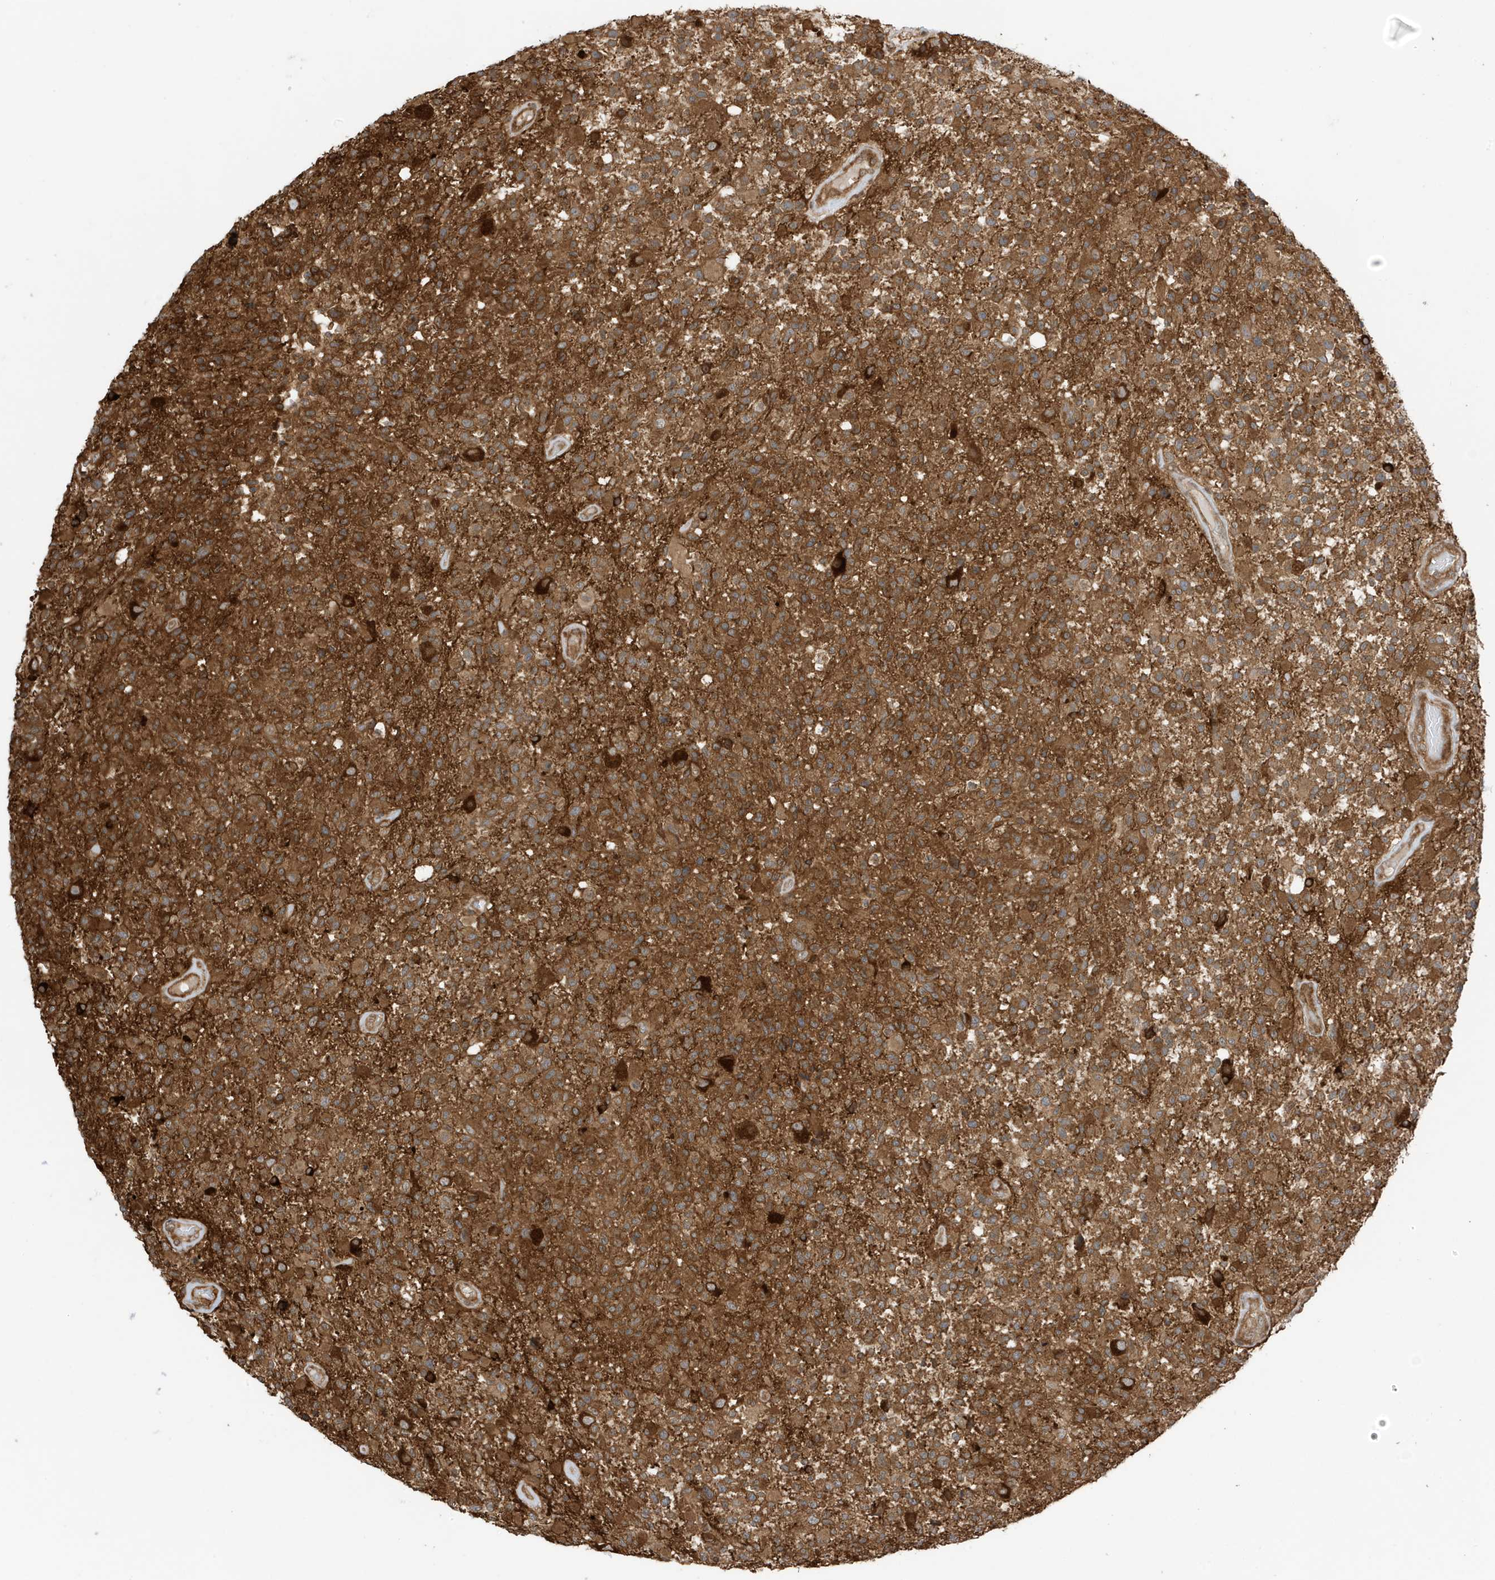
{"staining": {"intensity": "strong", "quantity": ">75%", "location": "cytoplasmic/membranous"}, "tissue": "glioma", "cell_type": "Tumor cells", "image_type": "cancer", "snomed": [{"axis": "morphology", "description": "Glioma, malignant, High grade"}, {"axis": "morphology", "description": "Glioblastoma, NOS"}, {"axis": "topography", "description": "Brain"}], "caption": "Glioblastoma stained with IHC displays strong cytoplasmic/membranous positivity in approximately >75% of tumor cells.", "gene": "CDC42EP3", "patient": {"sex": "male", "age": 60}}